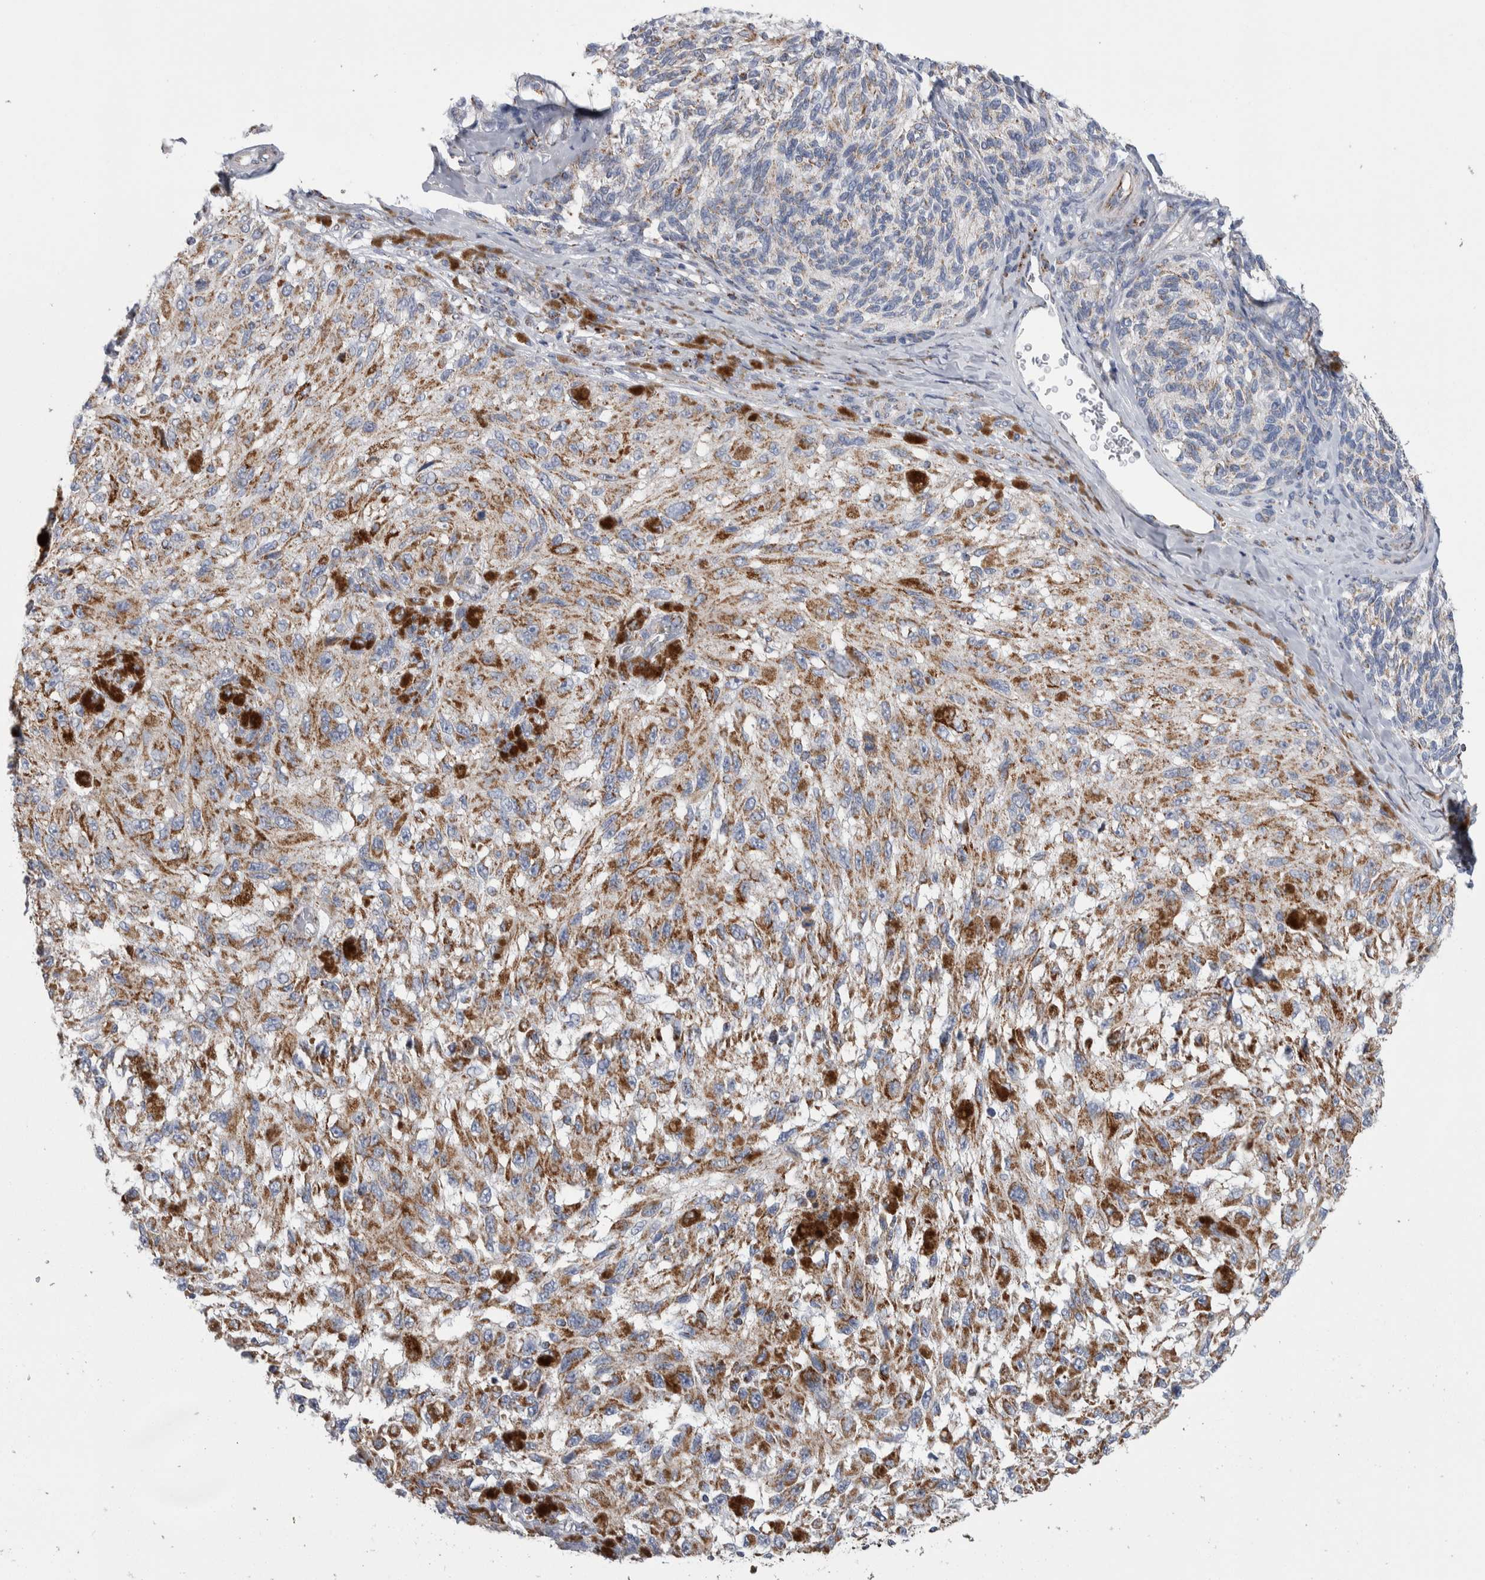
{"staining": {"intensity": "moderate", "quantity": ">75%", "location": "cytoplasmic/membranous"}, "tissue": "melanoma", "cell_type": "Tumor cells", "image_type": "cancer", "snomed": [{"axis": "morphology", "description": "Malignant melanoma, NOS"}, {"axis": "topography", "description": "Skin"}], "caption": "High-magnification brightfield microscopy of melanoma stained with DAB (3,3'-diaminobenzidine) (brown) and counterstained with hematoxylin (blue). tumor cells exhibit moderate cytoplasmic/membranous staining is present in approximately>75% of cells.", "gene": "ETFA", "patient": {"sex": "female", "age": 73}}